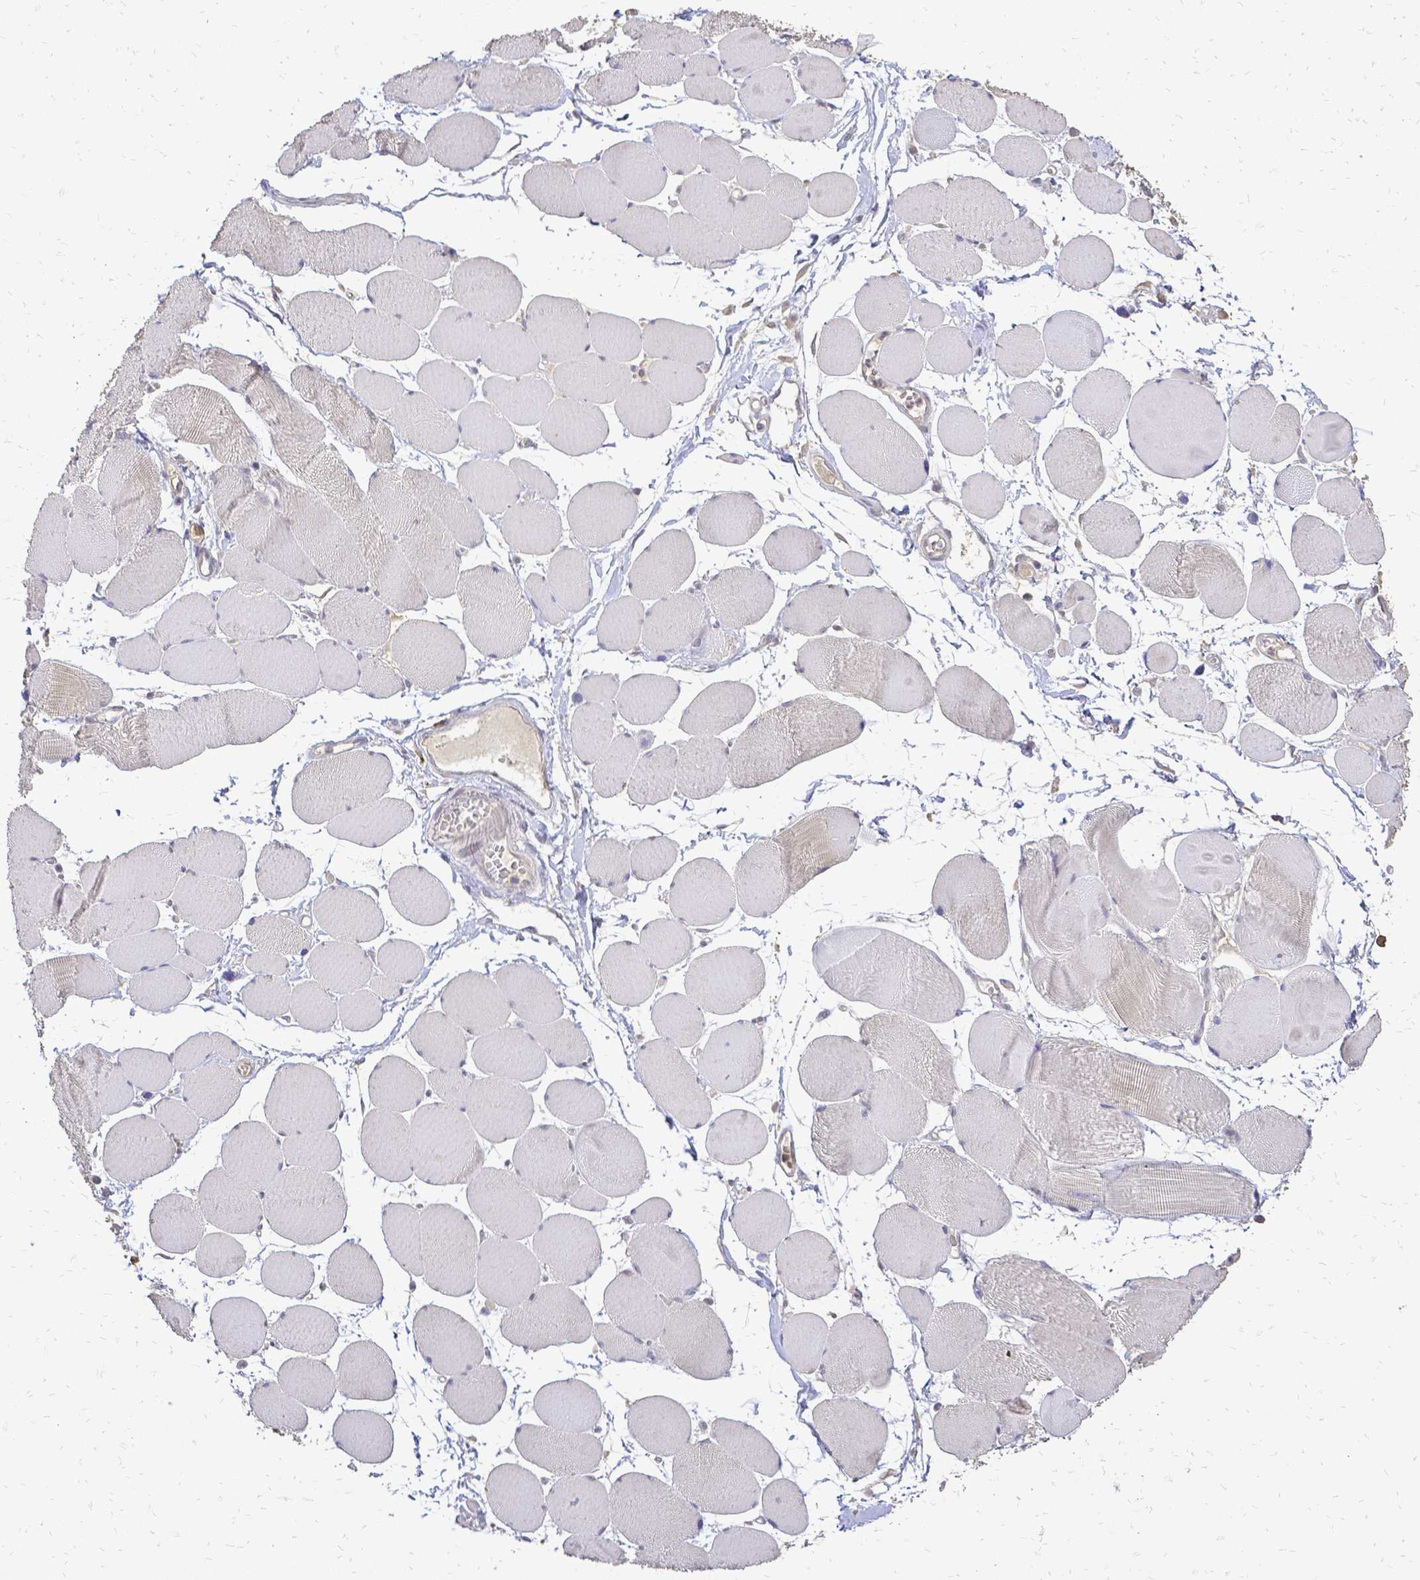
{"staining": {"intensity": "negative", "quantity": "none", "location": "none"}, "tissue": "skeletal muscle", "cell_type": "Myocytes", "image_type": "normal", "snomed": [{"axis": "morphology", "description": "Normal tissue, NOS"}, {"axis": "topography", "description": "Skeletal muscle"}], "caption": "High power microscopy micrograph of an immunohistochemistry (IHC) micrograph of normal skeletal muscle, revealing no significant expression in myocytes. (DAB immunohistochemistry (IHC) visualized using brightfield microscopy, high magnification).", "gene": "CIB1", "patient": {"sex": "female", "age": 75}}